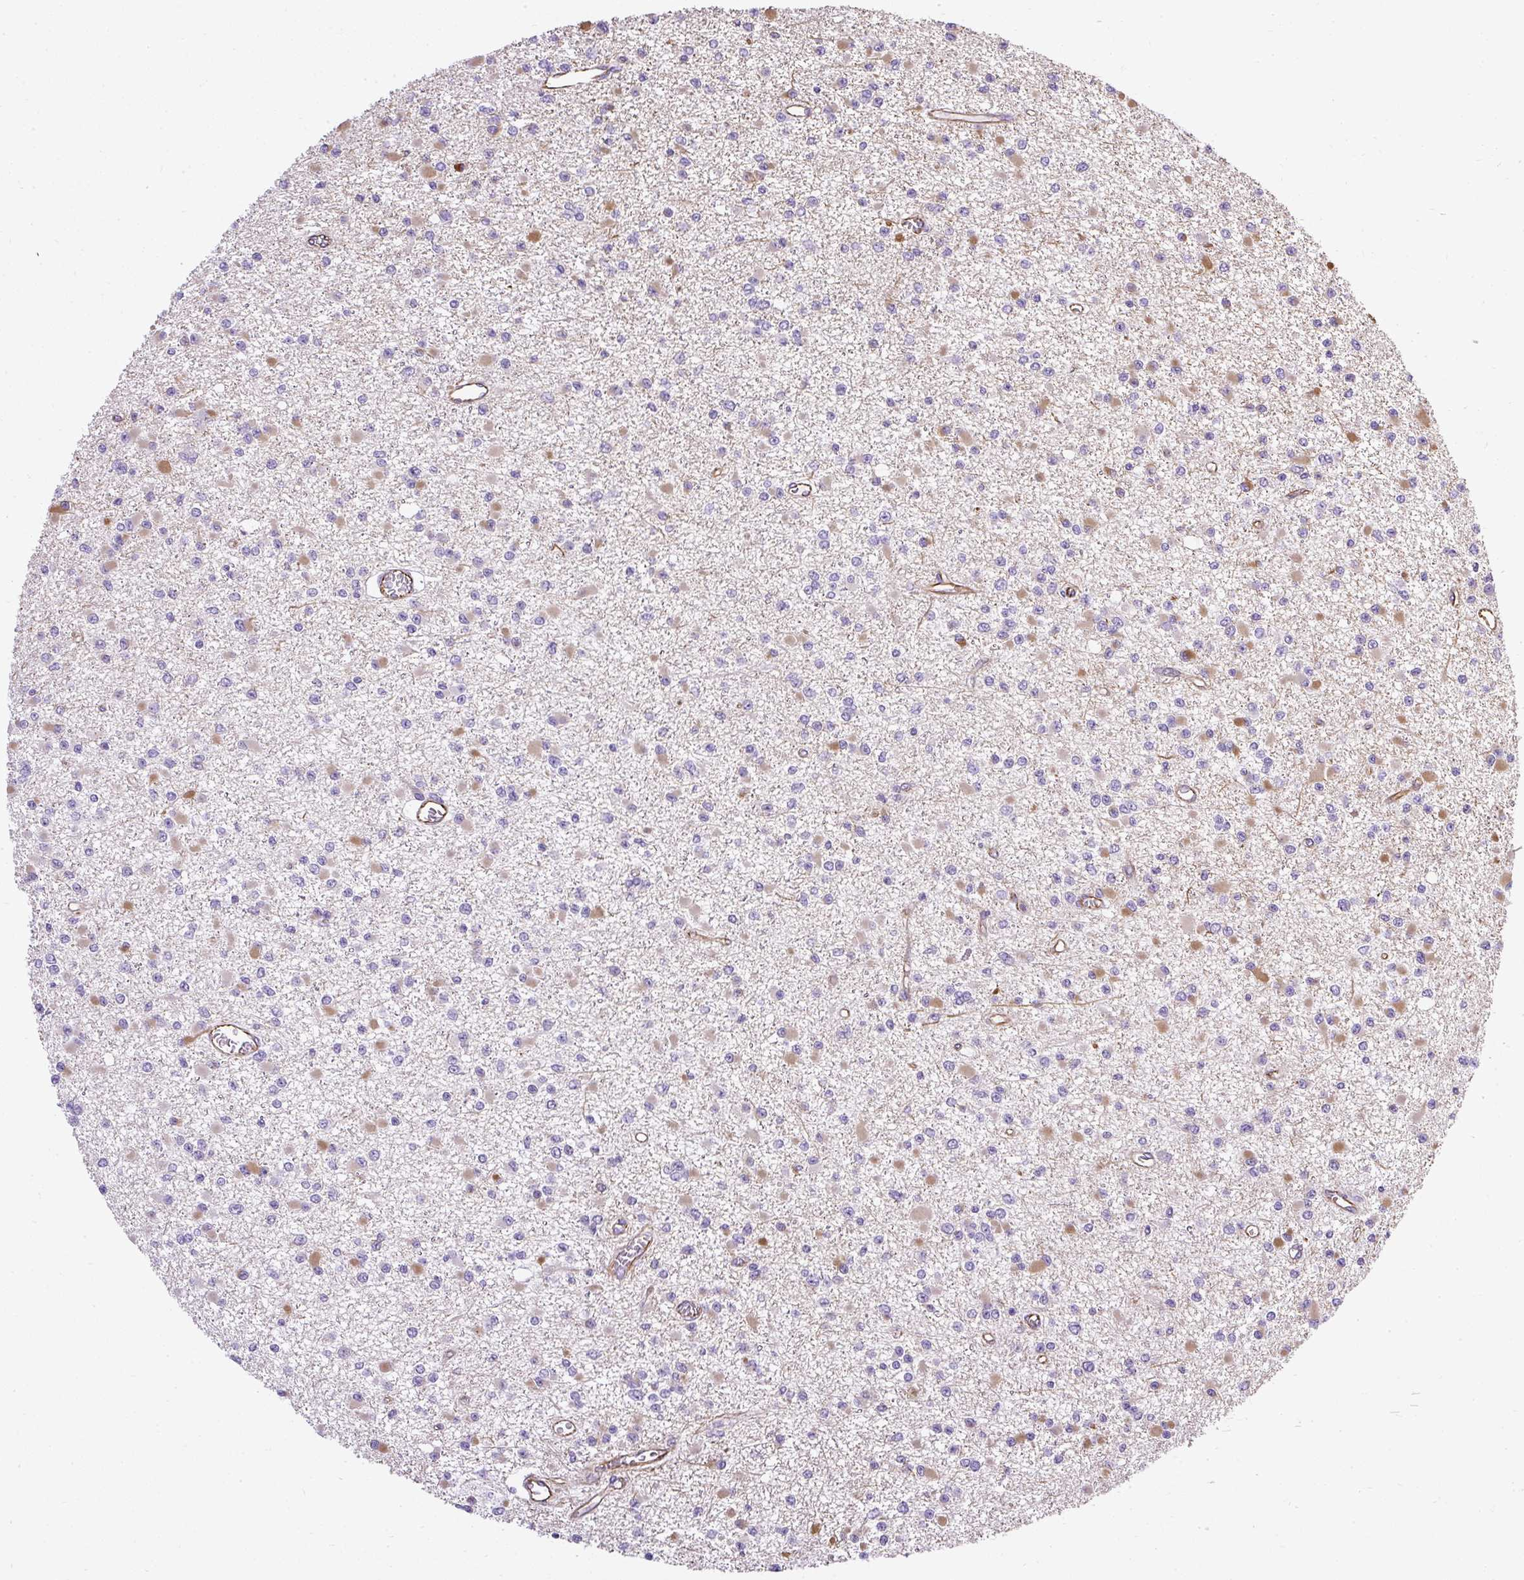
{"staining": {"intensity": "moderate", "quantity": "<25%", "location": "cytoplasmic/membranous"}, "tissue": "glioma", "cell_type": "Tumor cells", "image_type": "cancer", "snomed": [{"axis": "morphology", "description": "Glioma, malignant, Low grade"}, {"axis": "topography", "description": "Brain"}], "caption": "DAB immunohistochemical staining of glioma demonstrates moderate cytoplasmic/membranous protein staining in approximately <25% of tumor cells. (DAB = brown stain, brightfield microscopy at high magnification).", "gene": "PLS1", "patient": {"sex": "female", "age": 22}}